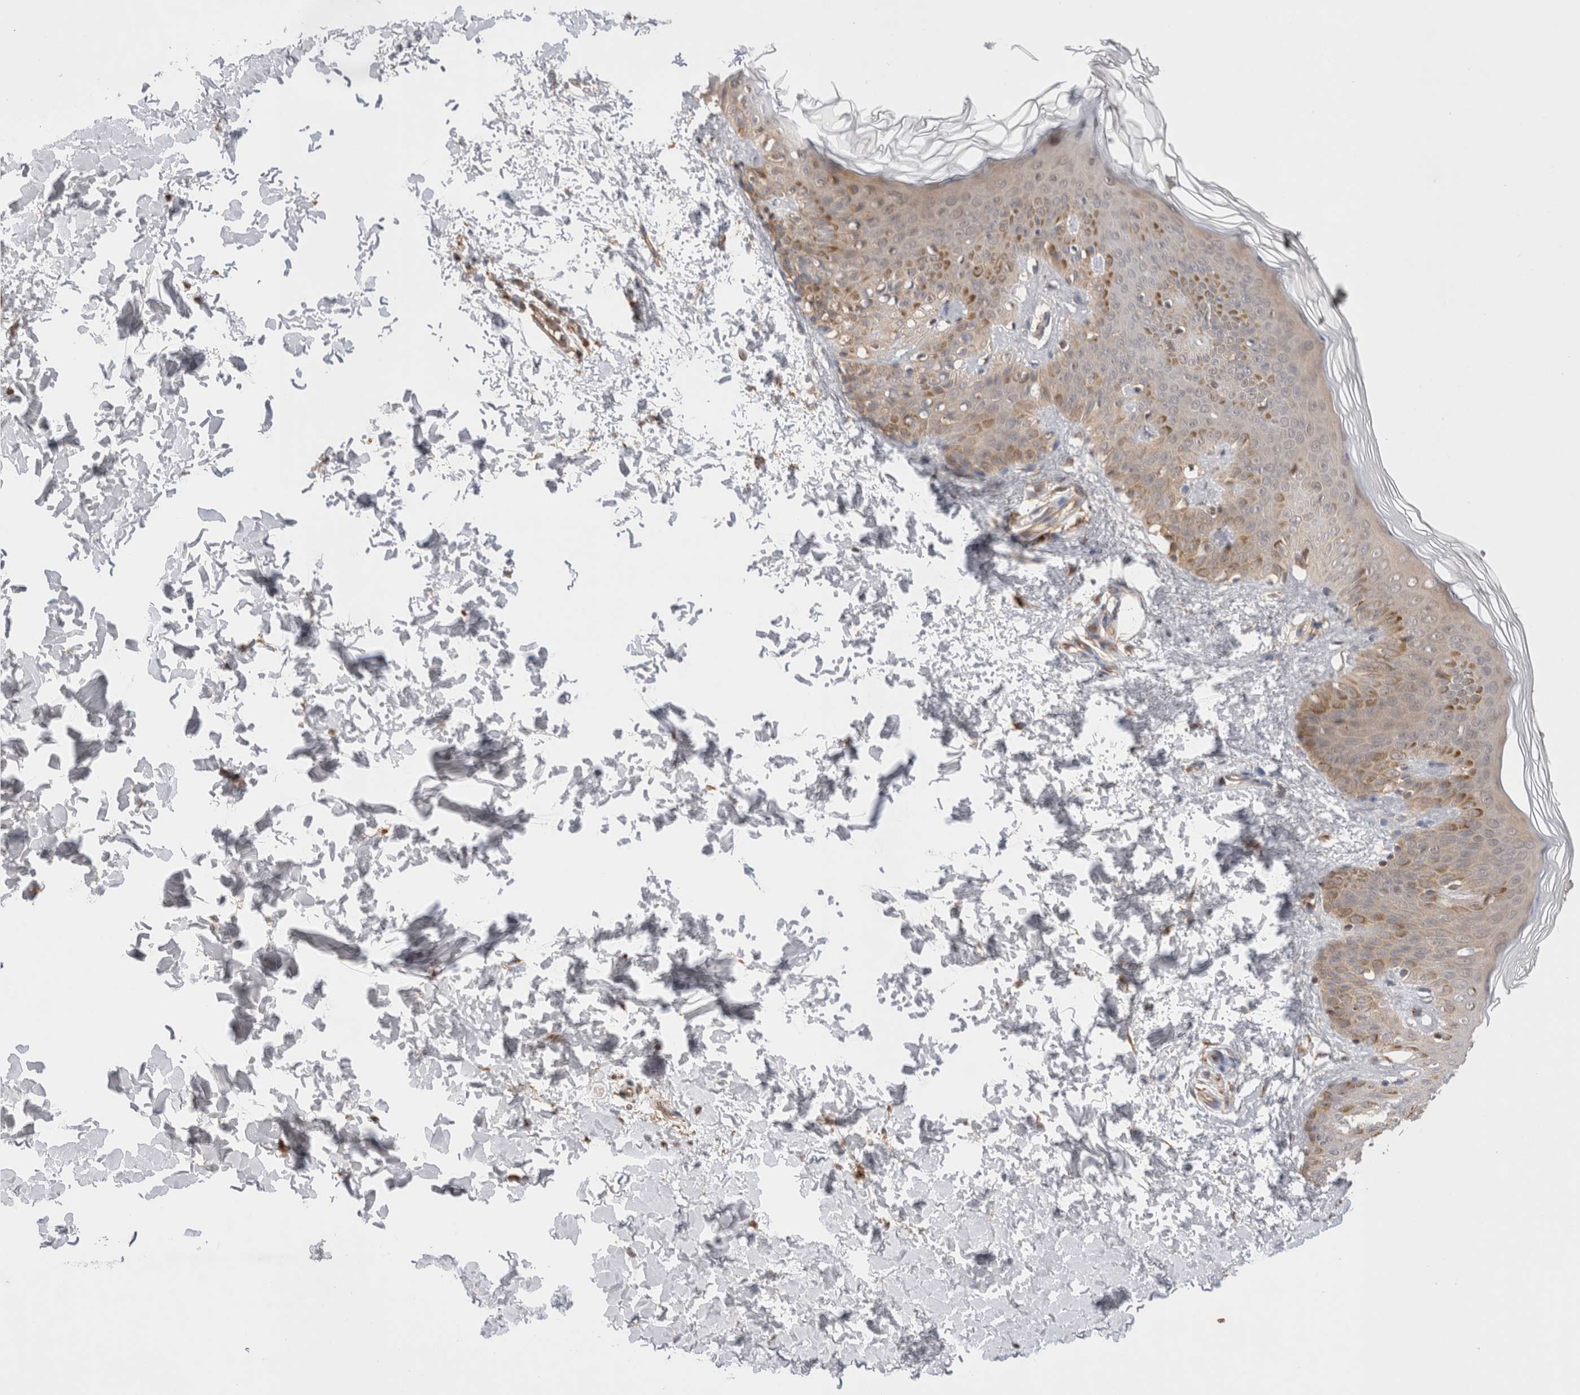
{"staining": {"intensity": "negative", "quantity": "none", "location": "none"}, "tissue": "skin", "cell_type": "Fibroblasts", "image_type": "normal", "snomed": [{"axis": "morphology", "description": "Normal tissue, NOS"}, {"axis": "morphology", "description": "Neoplasm, benign, NOS"}, {"axis": "topography", "description": "Skin"}, {"axis": "topography", "description": "Soft tissue"}], "caption": "Histopathology image shows no protein expression in fibroblasts of normal skin.", "gene": "VPS28", "patient": {"sex": "male", "age": 26}}